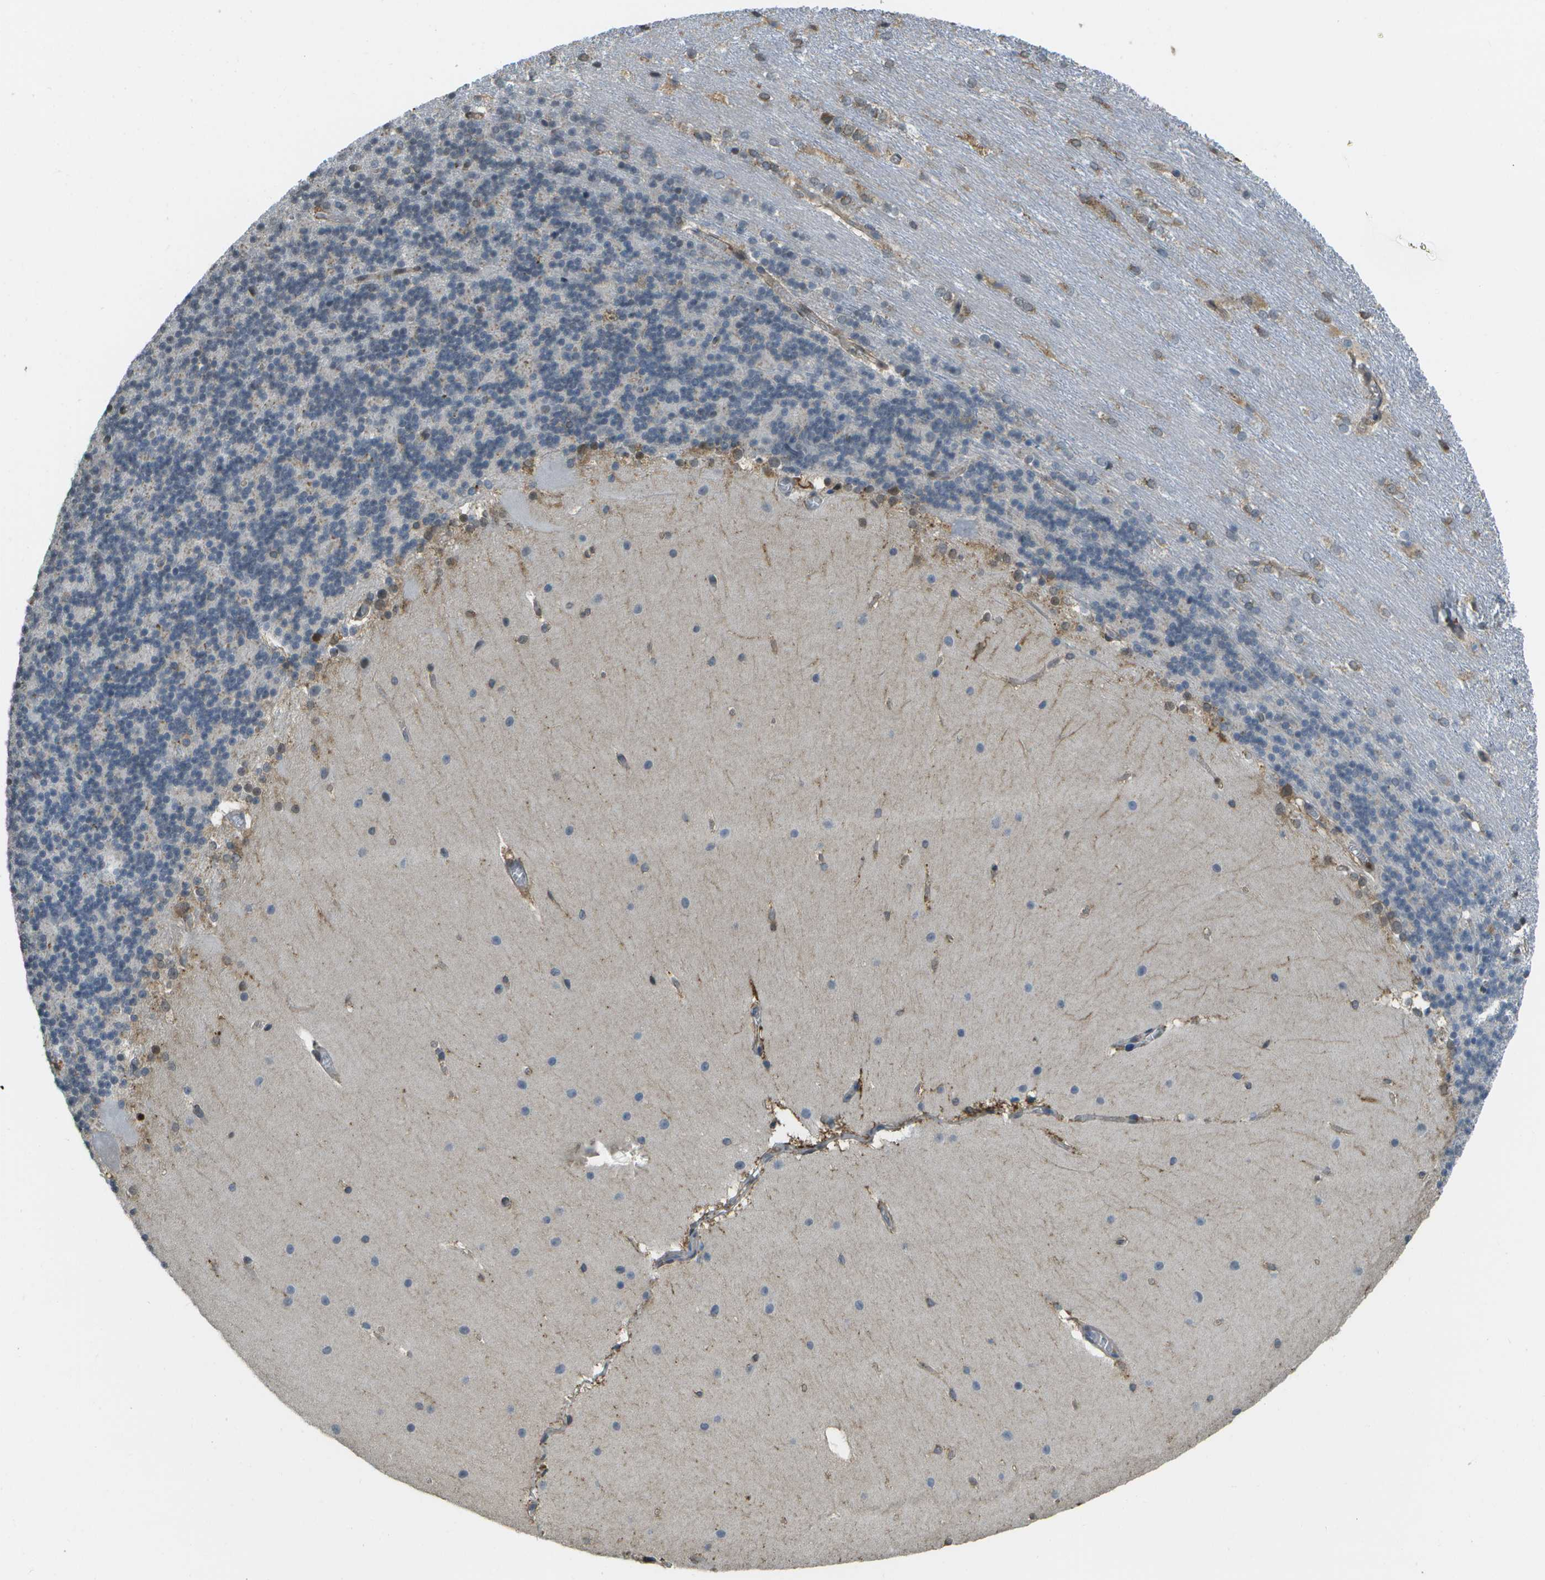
{"staining": {"intensity": "negative", "quantity": "none", "location": "none"}, "tissue": "cerebellum", "cell_type": "Cells in granular layer", "image_type": "normal", "snomed": [{"axis": "morphology", "description": "Normal tissue, NOS"}, {"axis": "topography", "description": "Cerebellum"}], "caption": "This is an immunohistochemistry image of normal human cerebellum. There is no staining in cells in granular layer.", "gene": "CACHD1", "patient": {"sex": "female", "age": 19}}